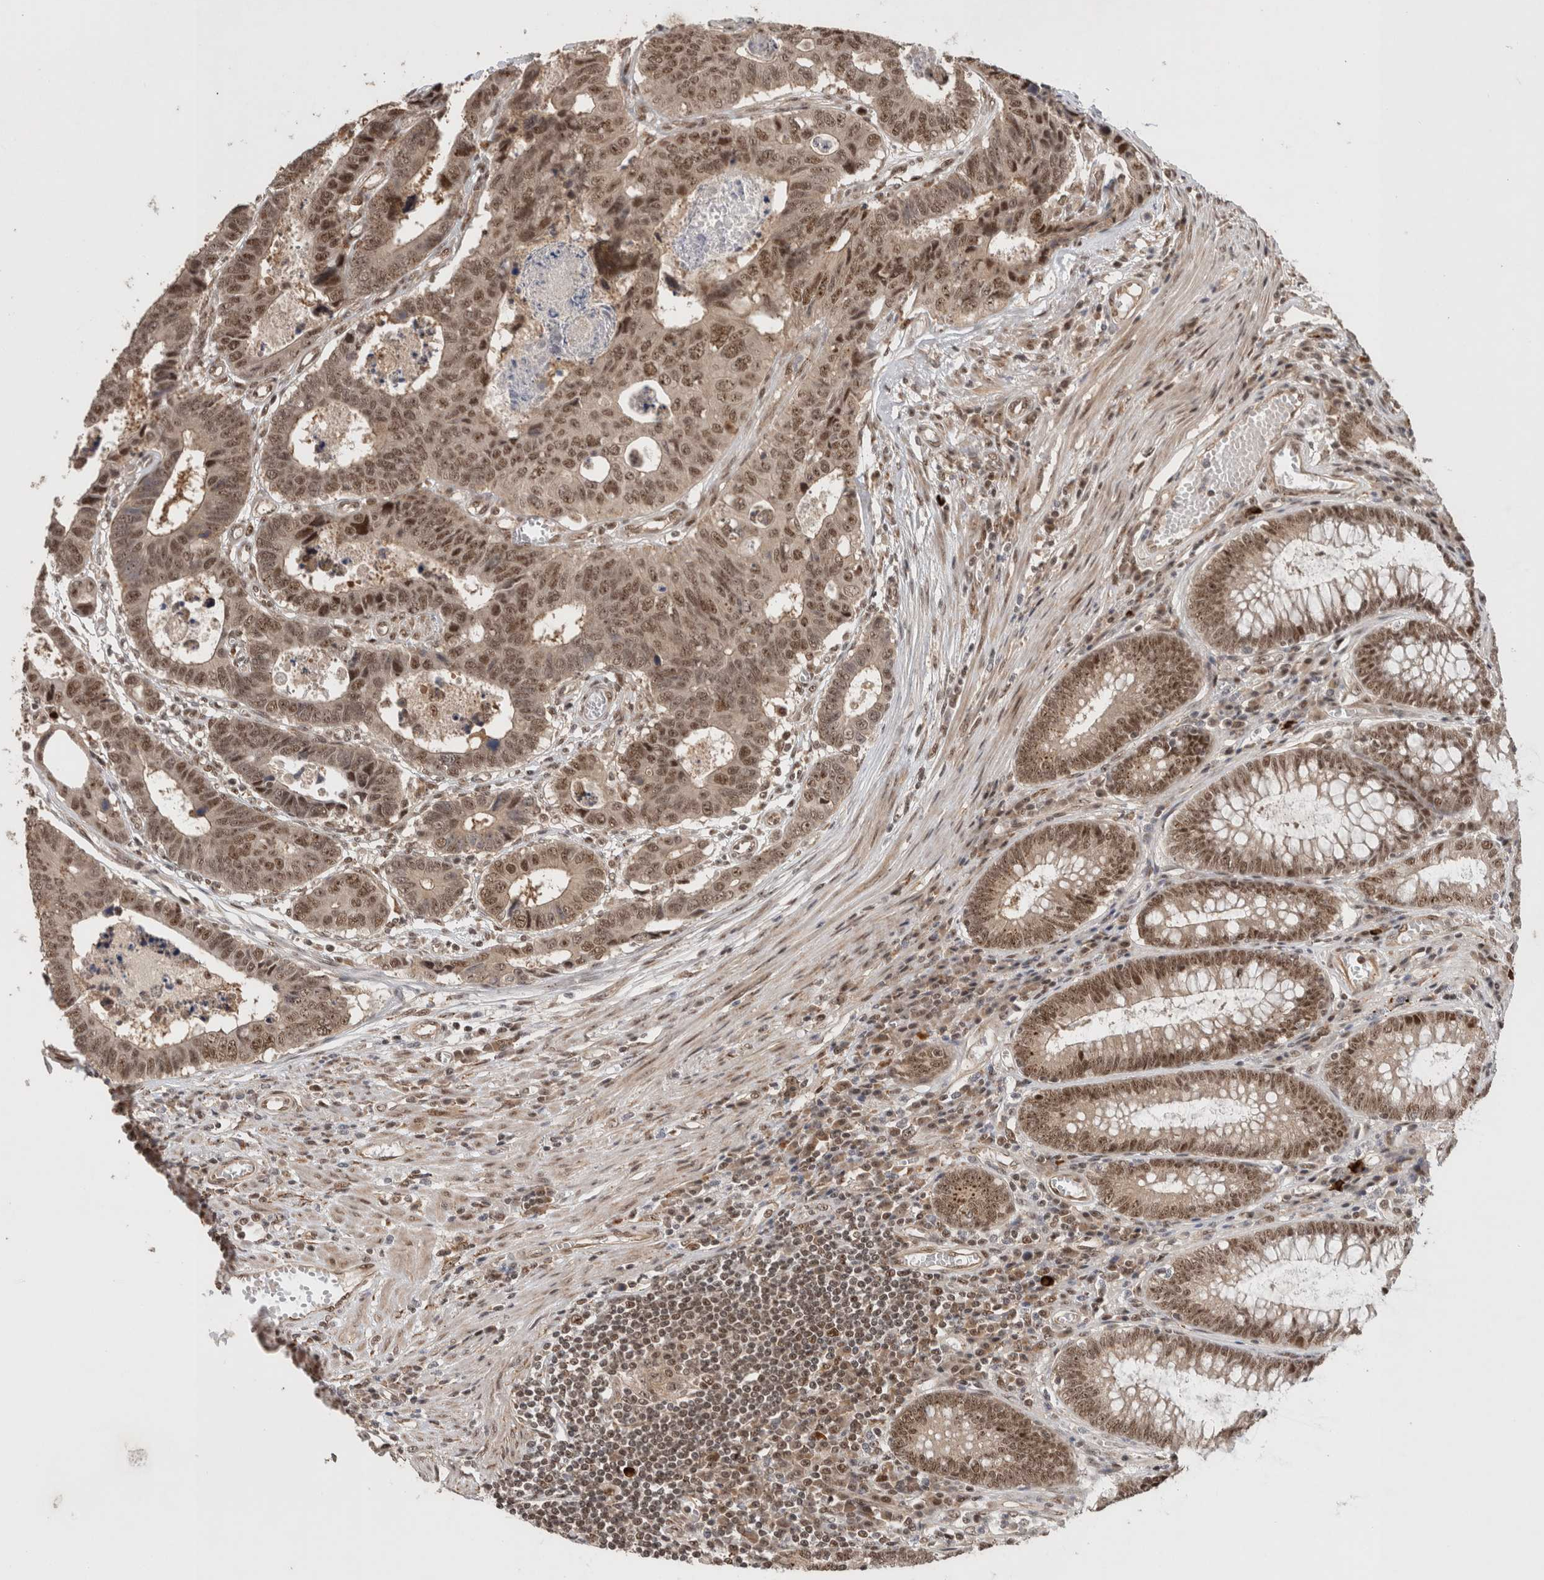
{"staining": {"intensity": "moderate", "quantity": ">75%", "location": "nuclear"}, "tissue": "colorectal cancer", "cell_type": "Tumor cells", "image_type": "cancer", "snomed": [{"axis": "morphology", "description": "Adenocarcinoma, NOS"}, {"axis": "topography", "description": "Rectum"}], "caption": "Moderate nuclear positivity for a protein is present in about >75% of tumor cells of colorectal cancer (adenocarcinoma) using immunohistochemistry (IHC).", "gene": "MPHOSPH6", "patient": {"sex": "male", "age": 84}}